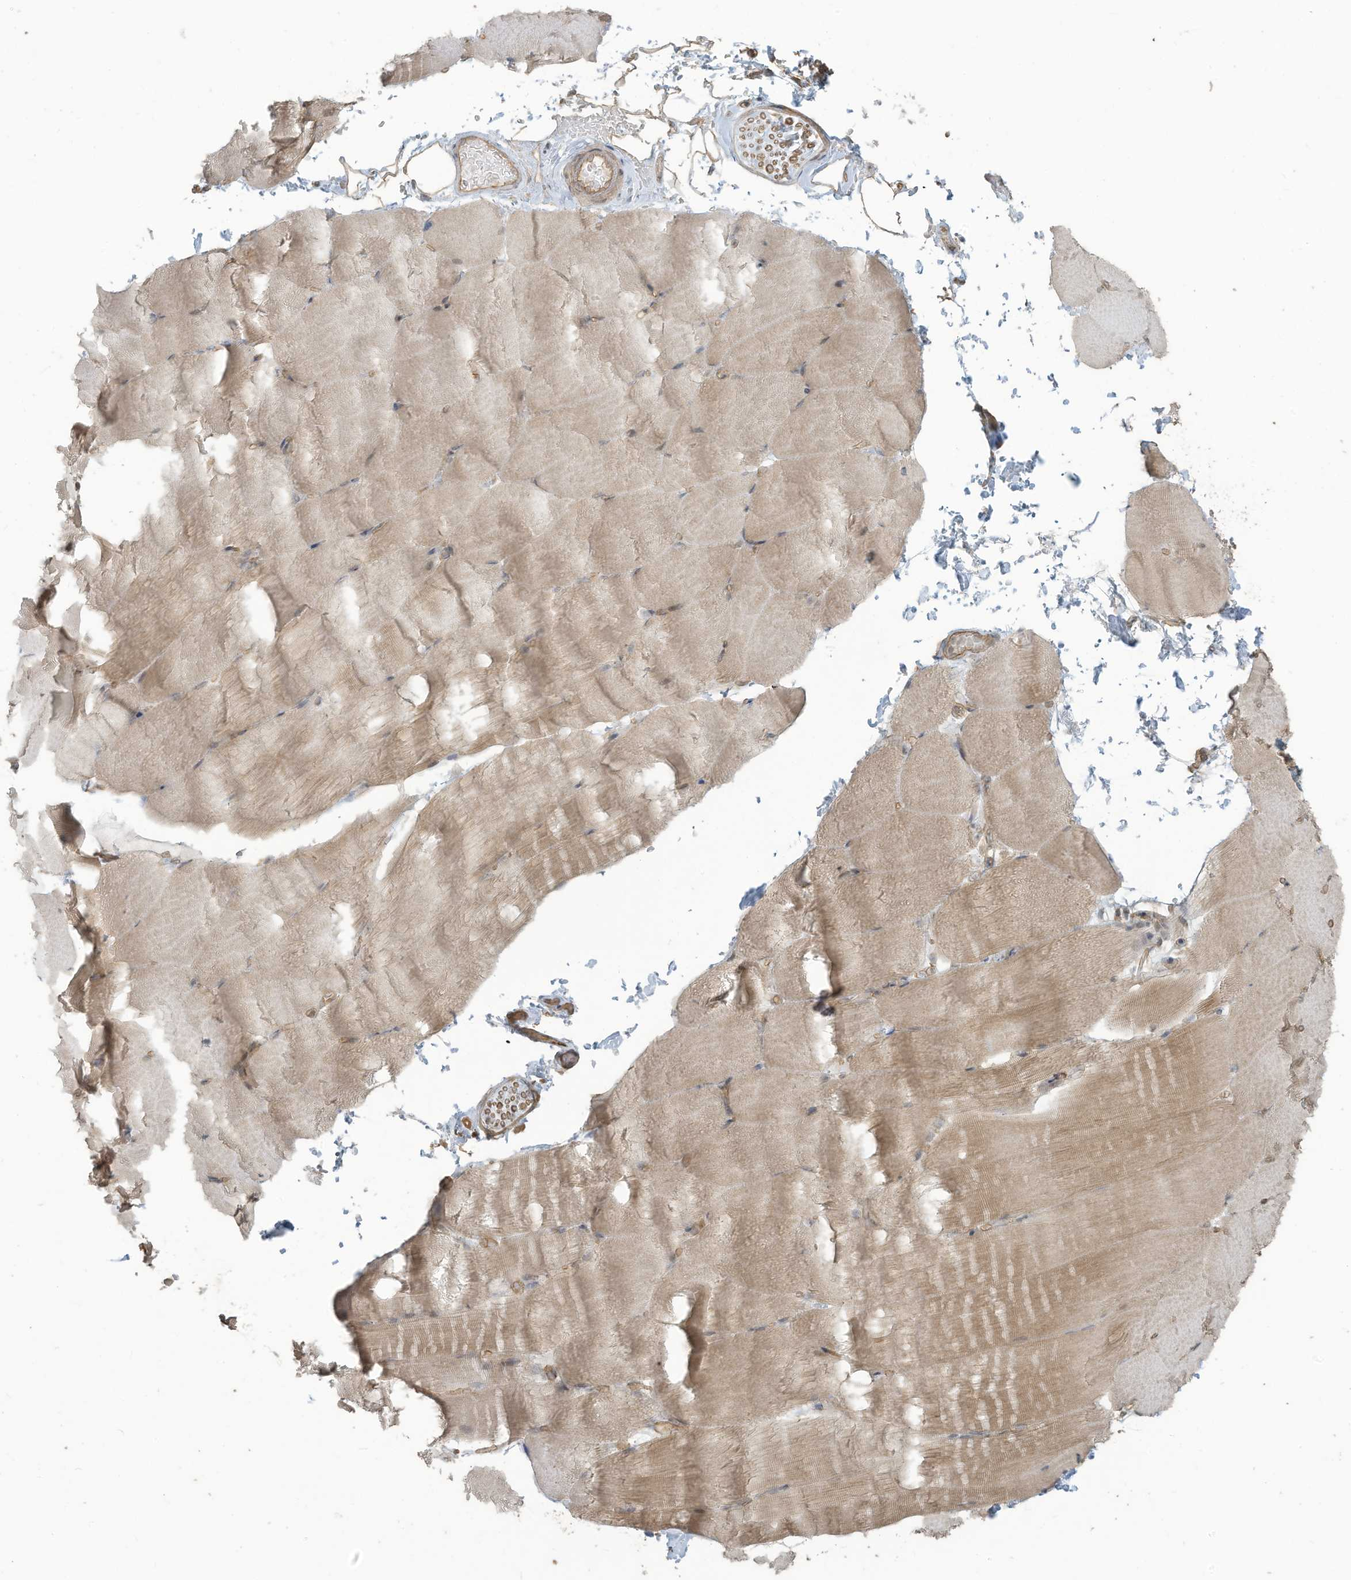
{"staining": {"intensity": "weak", "quantity": "25%-75%", "location": "cytoplasmic/membranous"}, "tissue": "skeletal muscle", "cell_type": "Myocytes", "image_type": "normal", "snomed": [{"axis": "morphology", "description": "Normal tissue, NOS"}, {"axis": "topography", "description": "Skeletal muscle"}, {"axis": "topography", "description": "Parathyroid gland"}], "caption": "Myocytes demonstrate low levels of weak cytoplasmic/membranous positivity in approximately 25%-75% of cells in unremarkable human skeletal muscle. (IHC, brightfield microscopy, high magnification).", "gene": "MAGIX", "patient": {"sex": "female", "age": 37}}